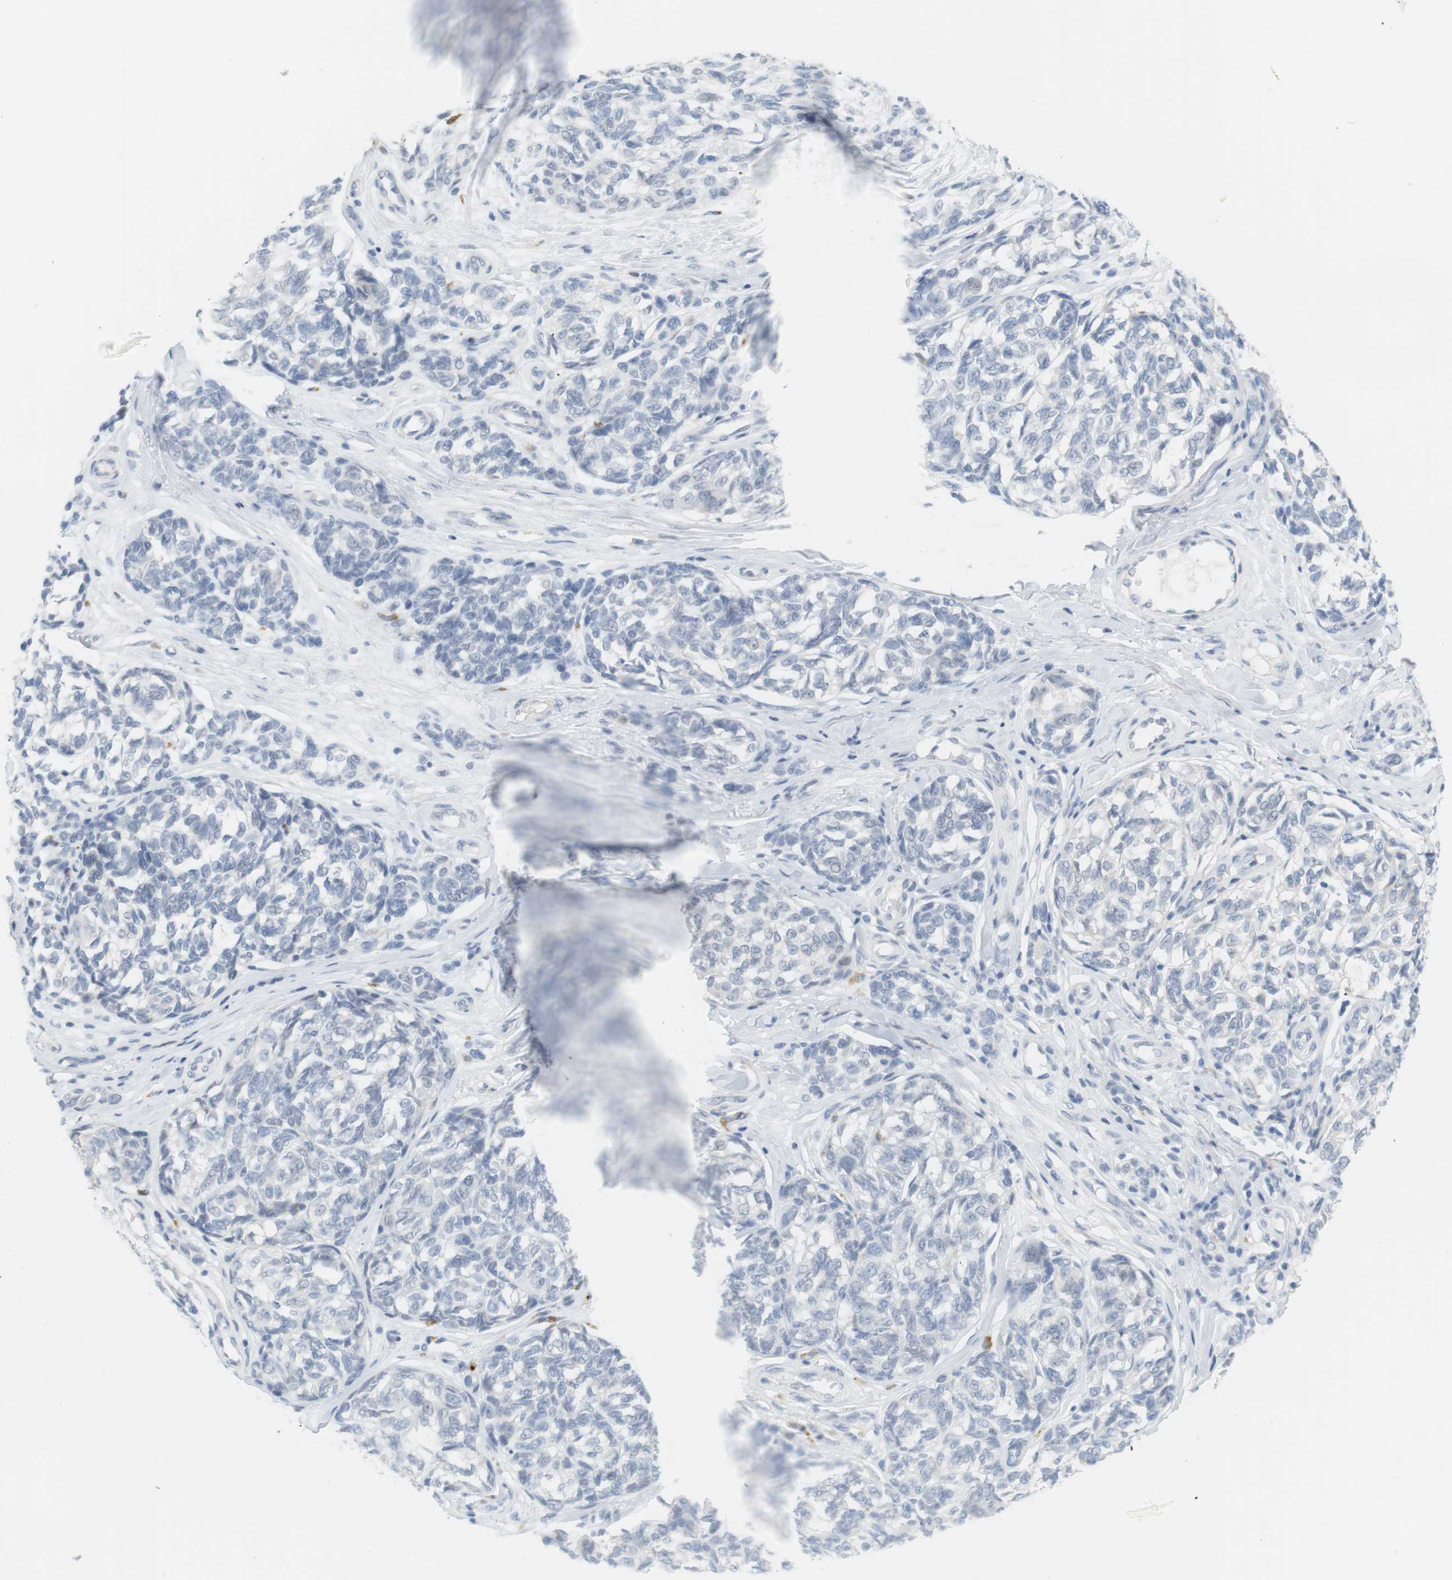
{"staining": {"intensity": "negative", "quantity": "none", "location": "none"}, "tissue": "melanoma", "cell_type": "Tumor cells", "image_type": "cancer", "snomed": [{"axis": "morphology", "description": "Malignant melanoma, NOS"}, {"axis": "topography", "description": "Skin"}], "caption": "Malignant melanoma stained for a protein using IHC demonstrates no positivity tumor cells.", "gene": "YIPF1", "patient": {"sex": "female", "age": 64}}